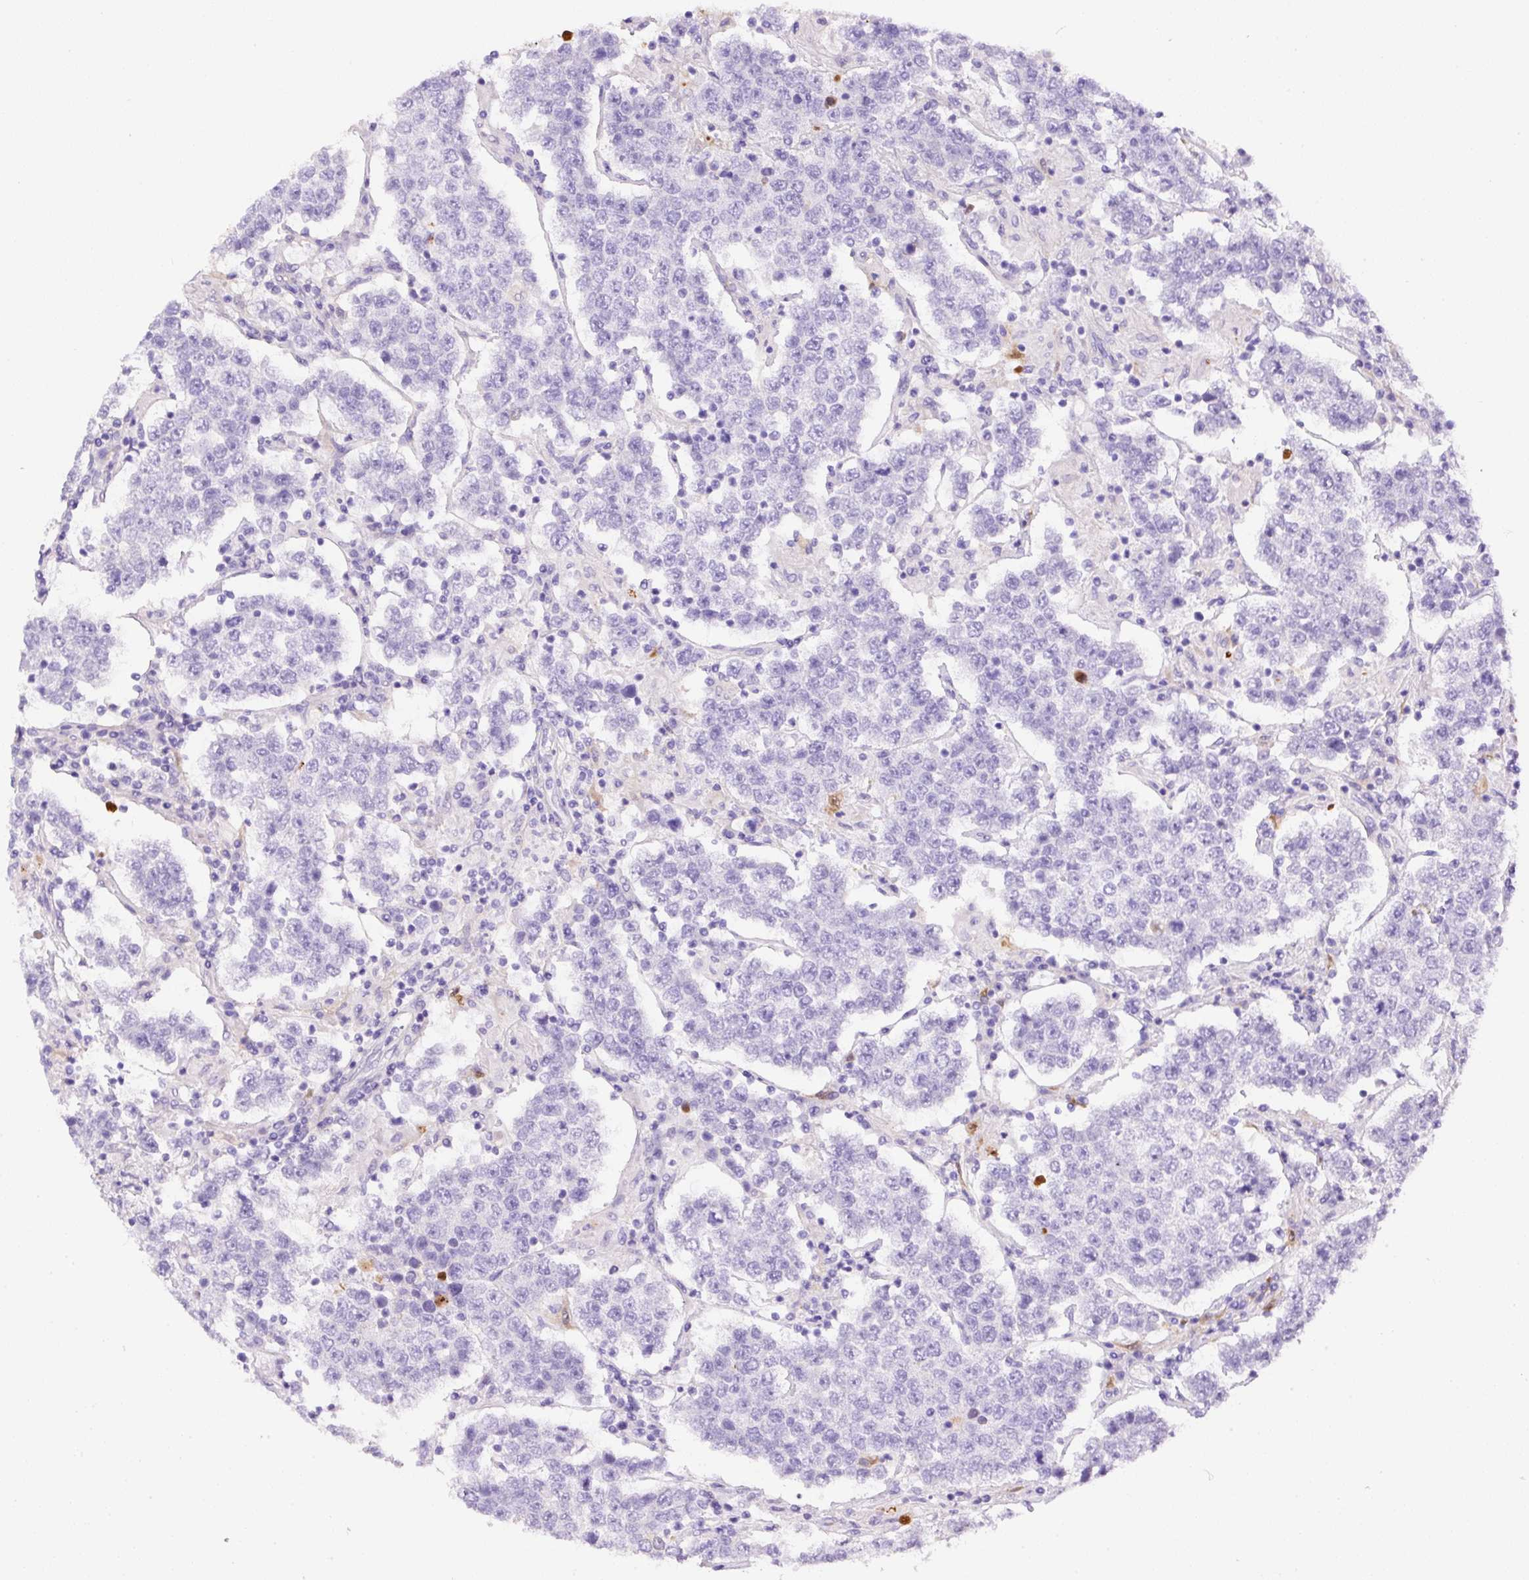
{"staining": {"intensity": "negative", "quantity": "none", "location": "none"}, "tissue": "testis cancer", "cell_type": "Tumor cells", "image_type": "cancer", "snomed": [{"axis": "morphology", "description": "Normal tissue, NOS"}, {"axis": "morphology", "description": "Urothelial carcinoma, High grade"}, {"axis": "morphology", "description": "Seminoma, NOS"}, {"axis": "morphology", "description": "Carcinoma, Embryonal, NOS"}, {"axis": "topography", "description": "Urinary bladder"}, {"axis": "topography", "description": "Testis"}], "caption": "Tumor cells show no significant positivity in testis seminoma.", "gene": "APCS", "patient": {"sex": "male", "age": 41}}